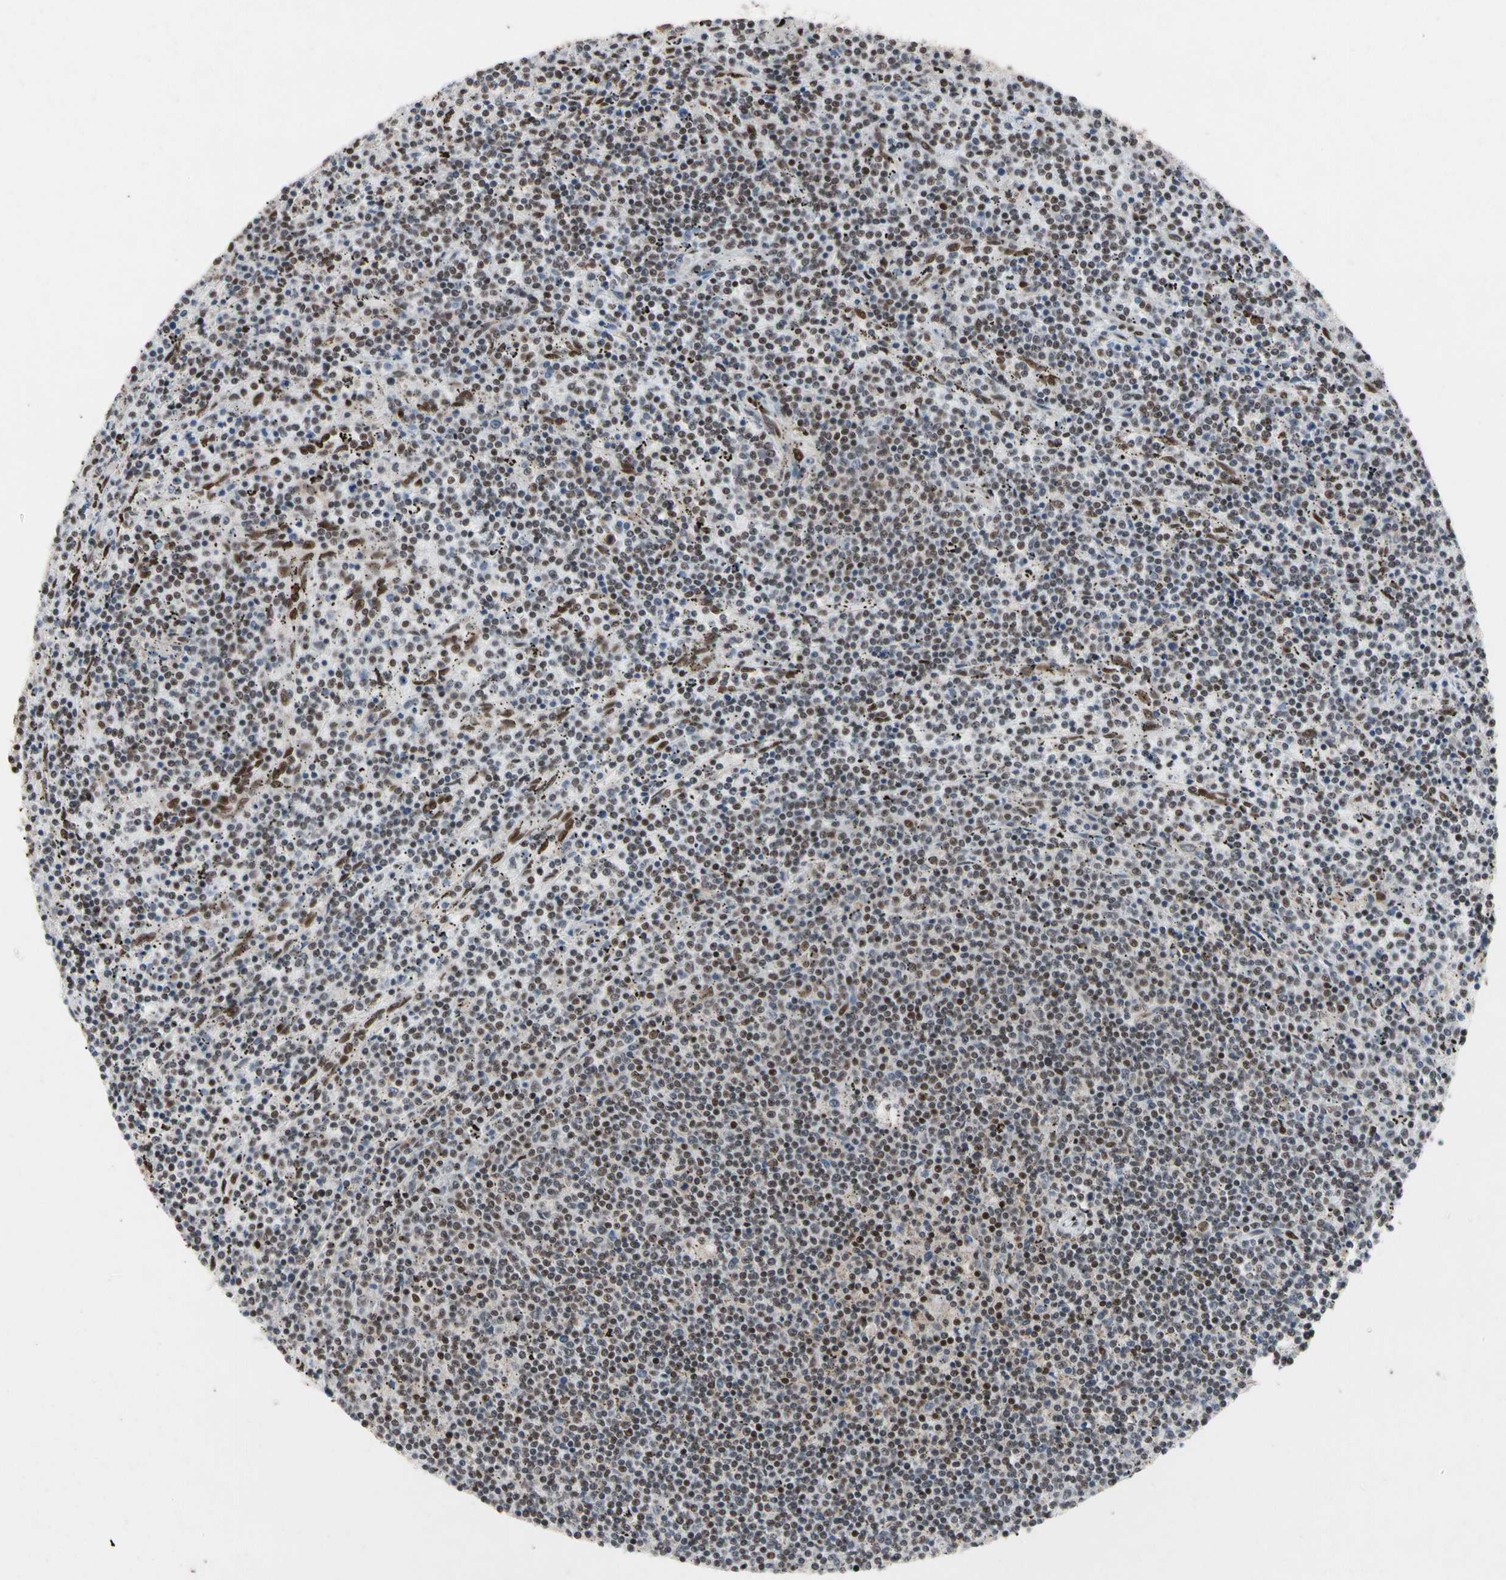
{"staining": {"intensity": "moderate", "quantity": "25%-75%", "location": "nuclear"}, "tissue": "lymphoma", "cell_type": "Tumor cells", "image_type": "cancer", "snomed": [{"axis": "morphology", "description": "Malignant lymphoma, non-Hodgkin's type, Low grade"}, {"axis": "topography", "description": "Spleen"}], "caption": "Immunohistochemical staining of human lymphoma displays moderate nuclear protein staining in about 25%-75% of tumor cells.", "gene": "FAM98B", "patient": {"sex": "female", "age": 50}}